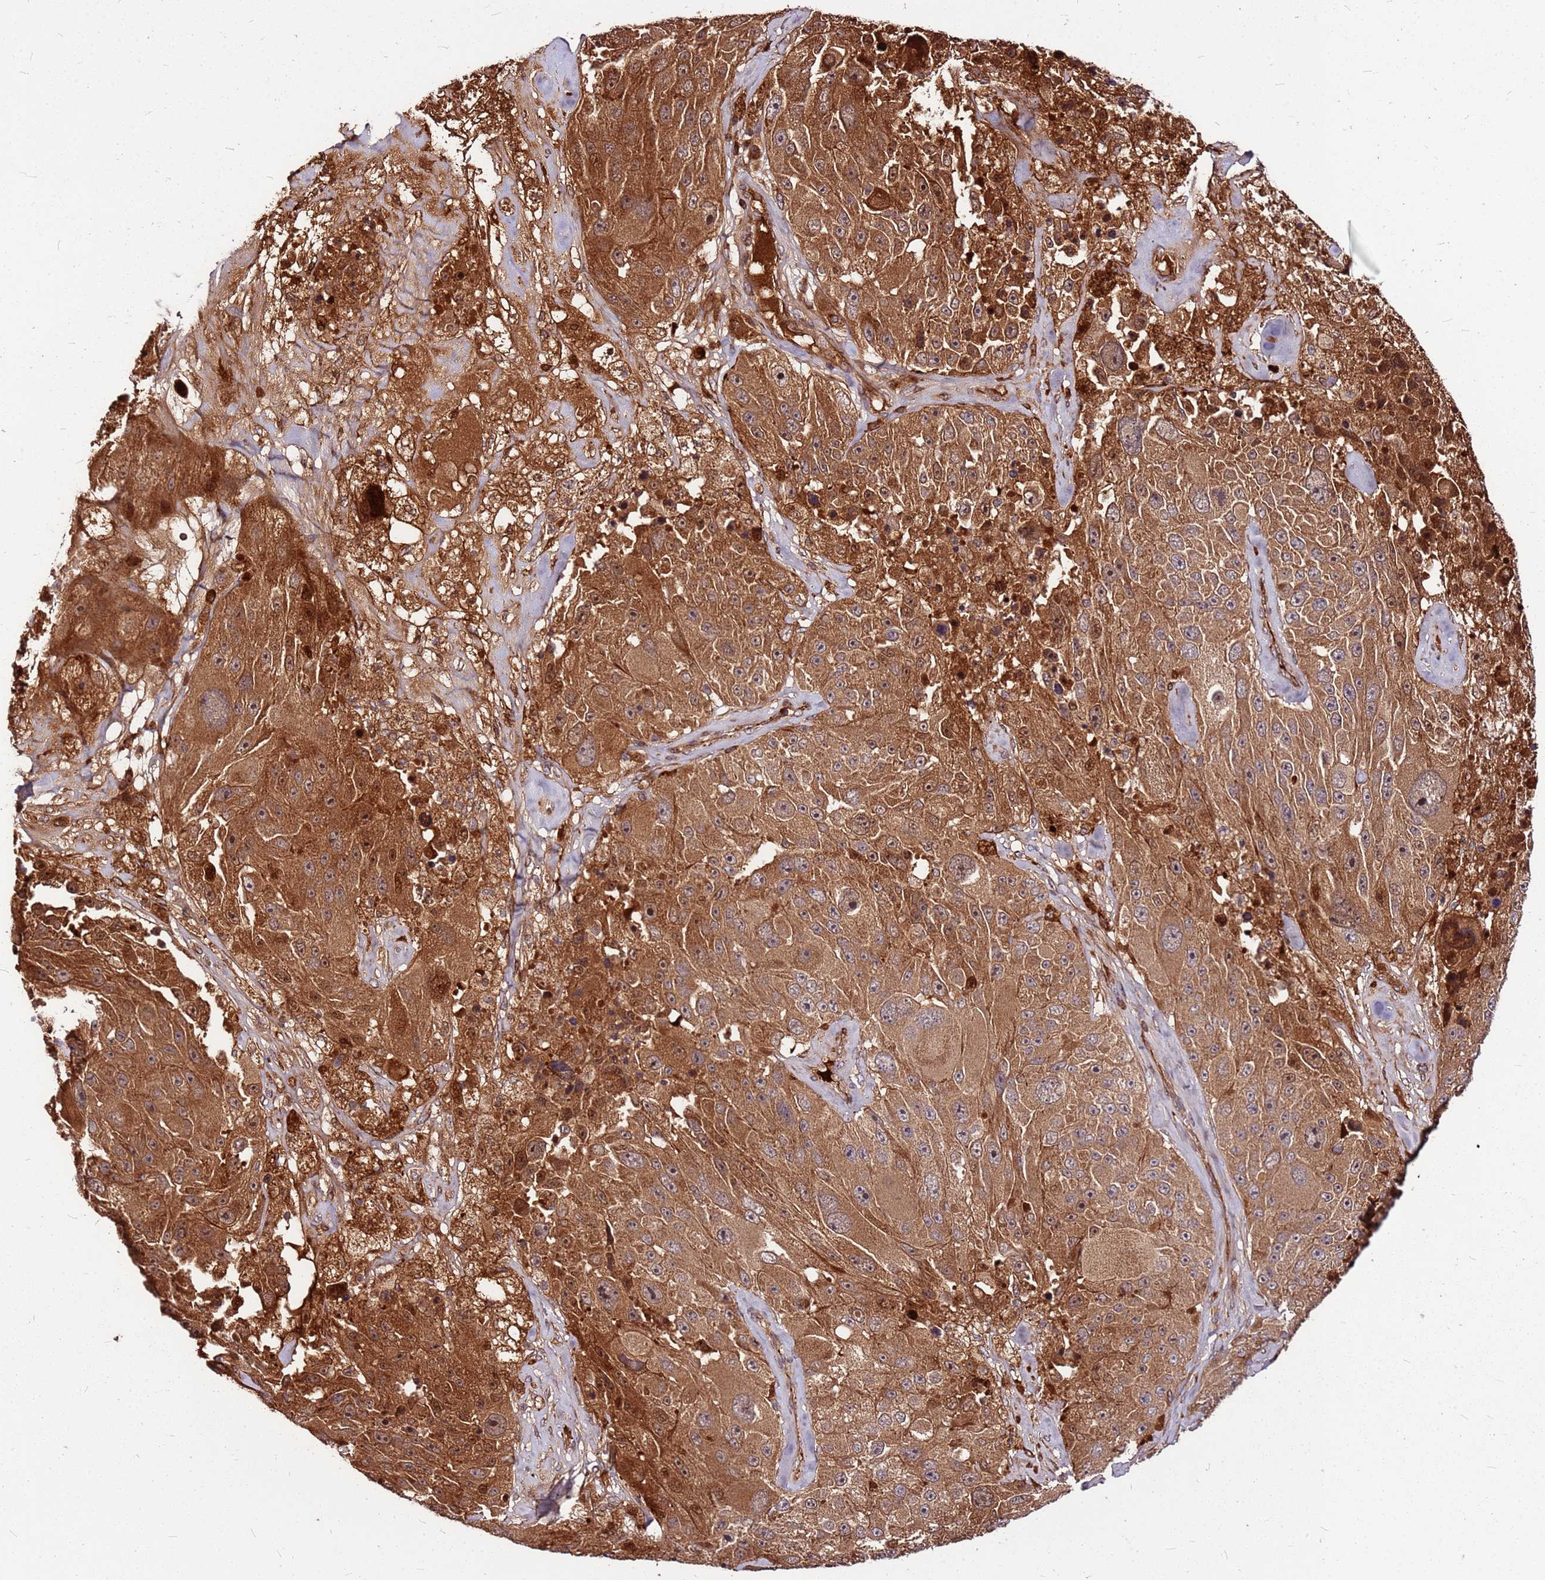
{"staining": {"intensity": "strong", "quantity": ">75%", "location": "cytoplasmic/membranous"}, "tissue": "melanoma", "cell_type": "Tumor cells", "image_type": "cancer", "snomed": [{"axis": "morphology", "description": "Malignant melanoma, Metastatic site"}, {"axis": "topography", "description": "Lymph node"}], "caption": "Immunohistochemical staining of melanoma demonstrates high levels of strong cytoplasmic/membranous protein positivity in approximately >75% of tumor cells.", "gene": "LYPLAL1", "patient": {"sex": "male", "age": 62}}